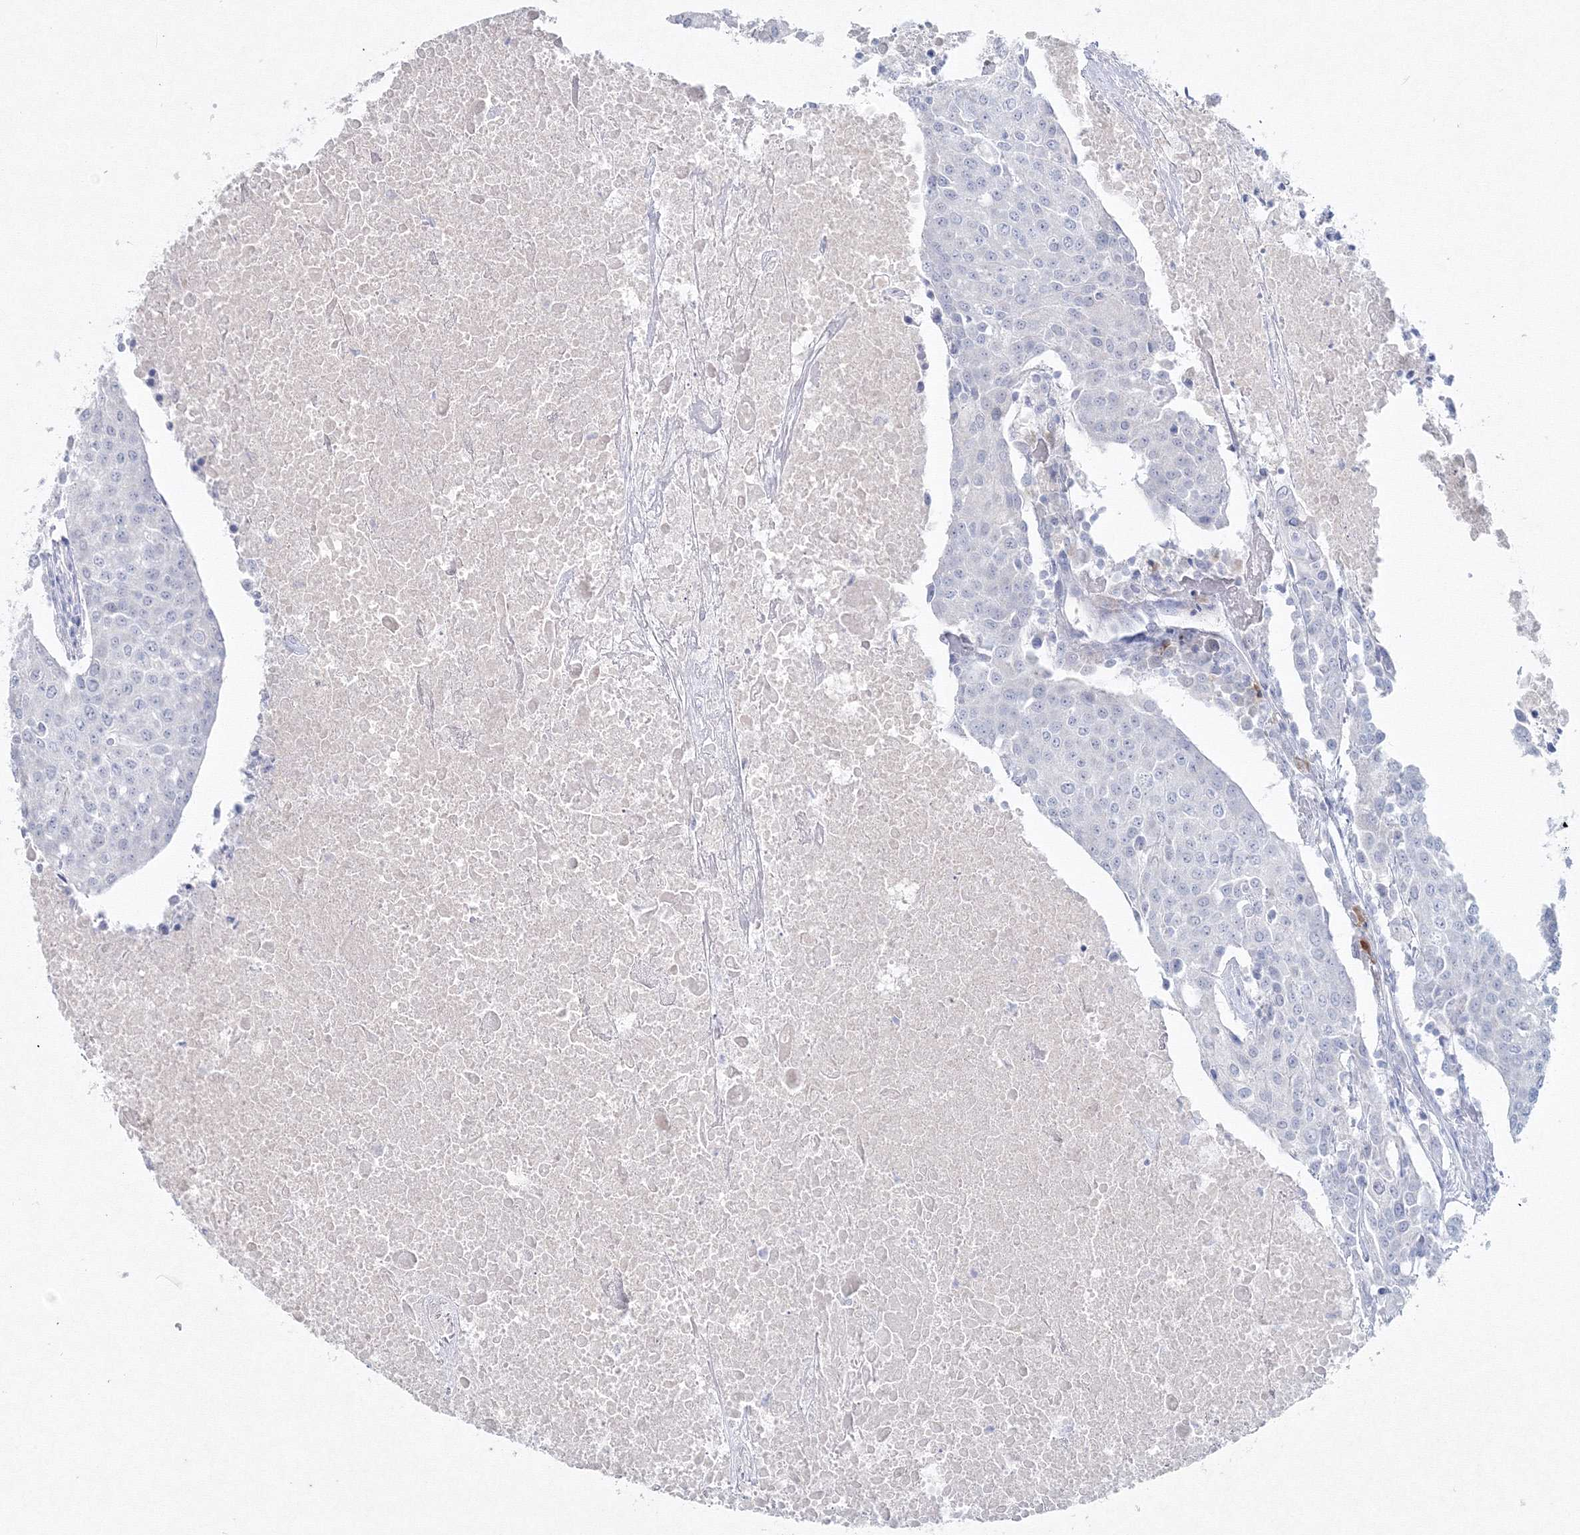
{"staining": {"intensity": "negative", "quantity": "none", "location": "none"}, "tissue": "urothelial cancer", "cell_type": "Tumor cells", "image_type": "cancer", "snomed": [{"axis": "morphology", "description": "Urothelial carcinoma, High grade"}, {"axis": "topography", "description": "Urinary bladder"}], "caption": "Tumor cells are negative for brown protein staining in high-grade urothelial carcinoma.", "gene": "GCKR", "patient": {"sex": "female", "age": 85}}